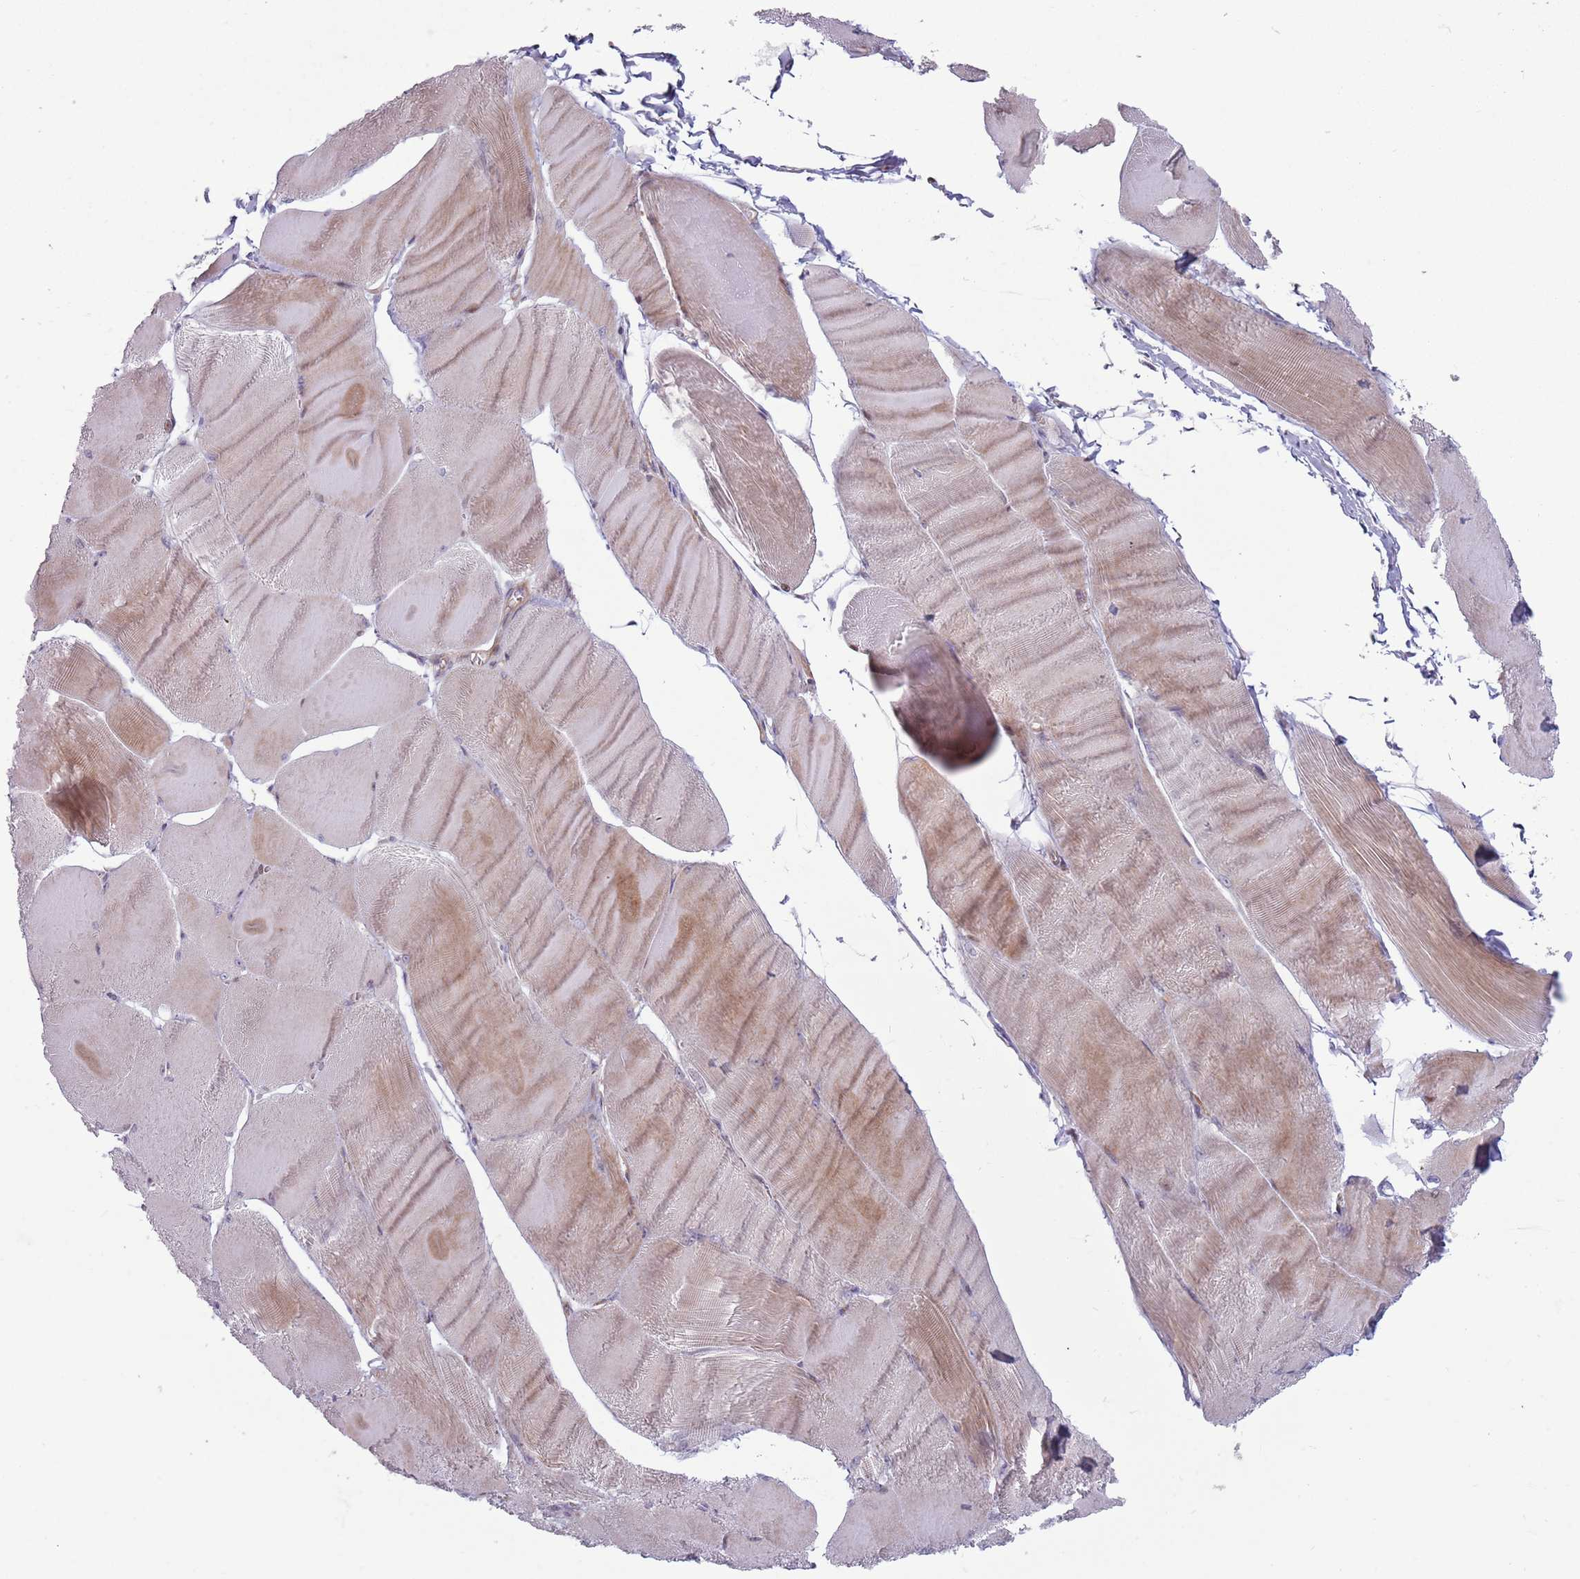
{"staining": {"intensity": "moderate", "quantity": "25%-75%", "location": "cytoplasmic/membranous"}, "tissue": "skeletal muscle", "cell_type": "Myocytes", "image_type": "normal", "snomed": [{"axis": "morphology", "description": "Normal tissue, NOS"}, {"axis": "morphology", "description": "Basal cell carcinoma"}, {"axis": "topography", "description": "Skeletal muscle"}], "caption": "Immunohistochemistry (IHC) of normal skeletal muscle reveals medium levels of moderate cytoplasmic/membranous positivity in approximately 25%-75% of myocytes.", "gene": "CCDC150", "patient": {"sex": "female", "age": 64}}